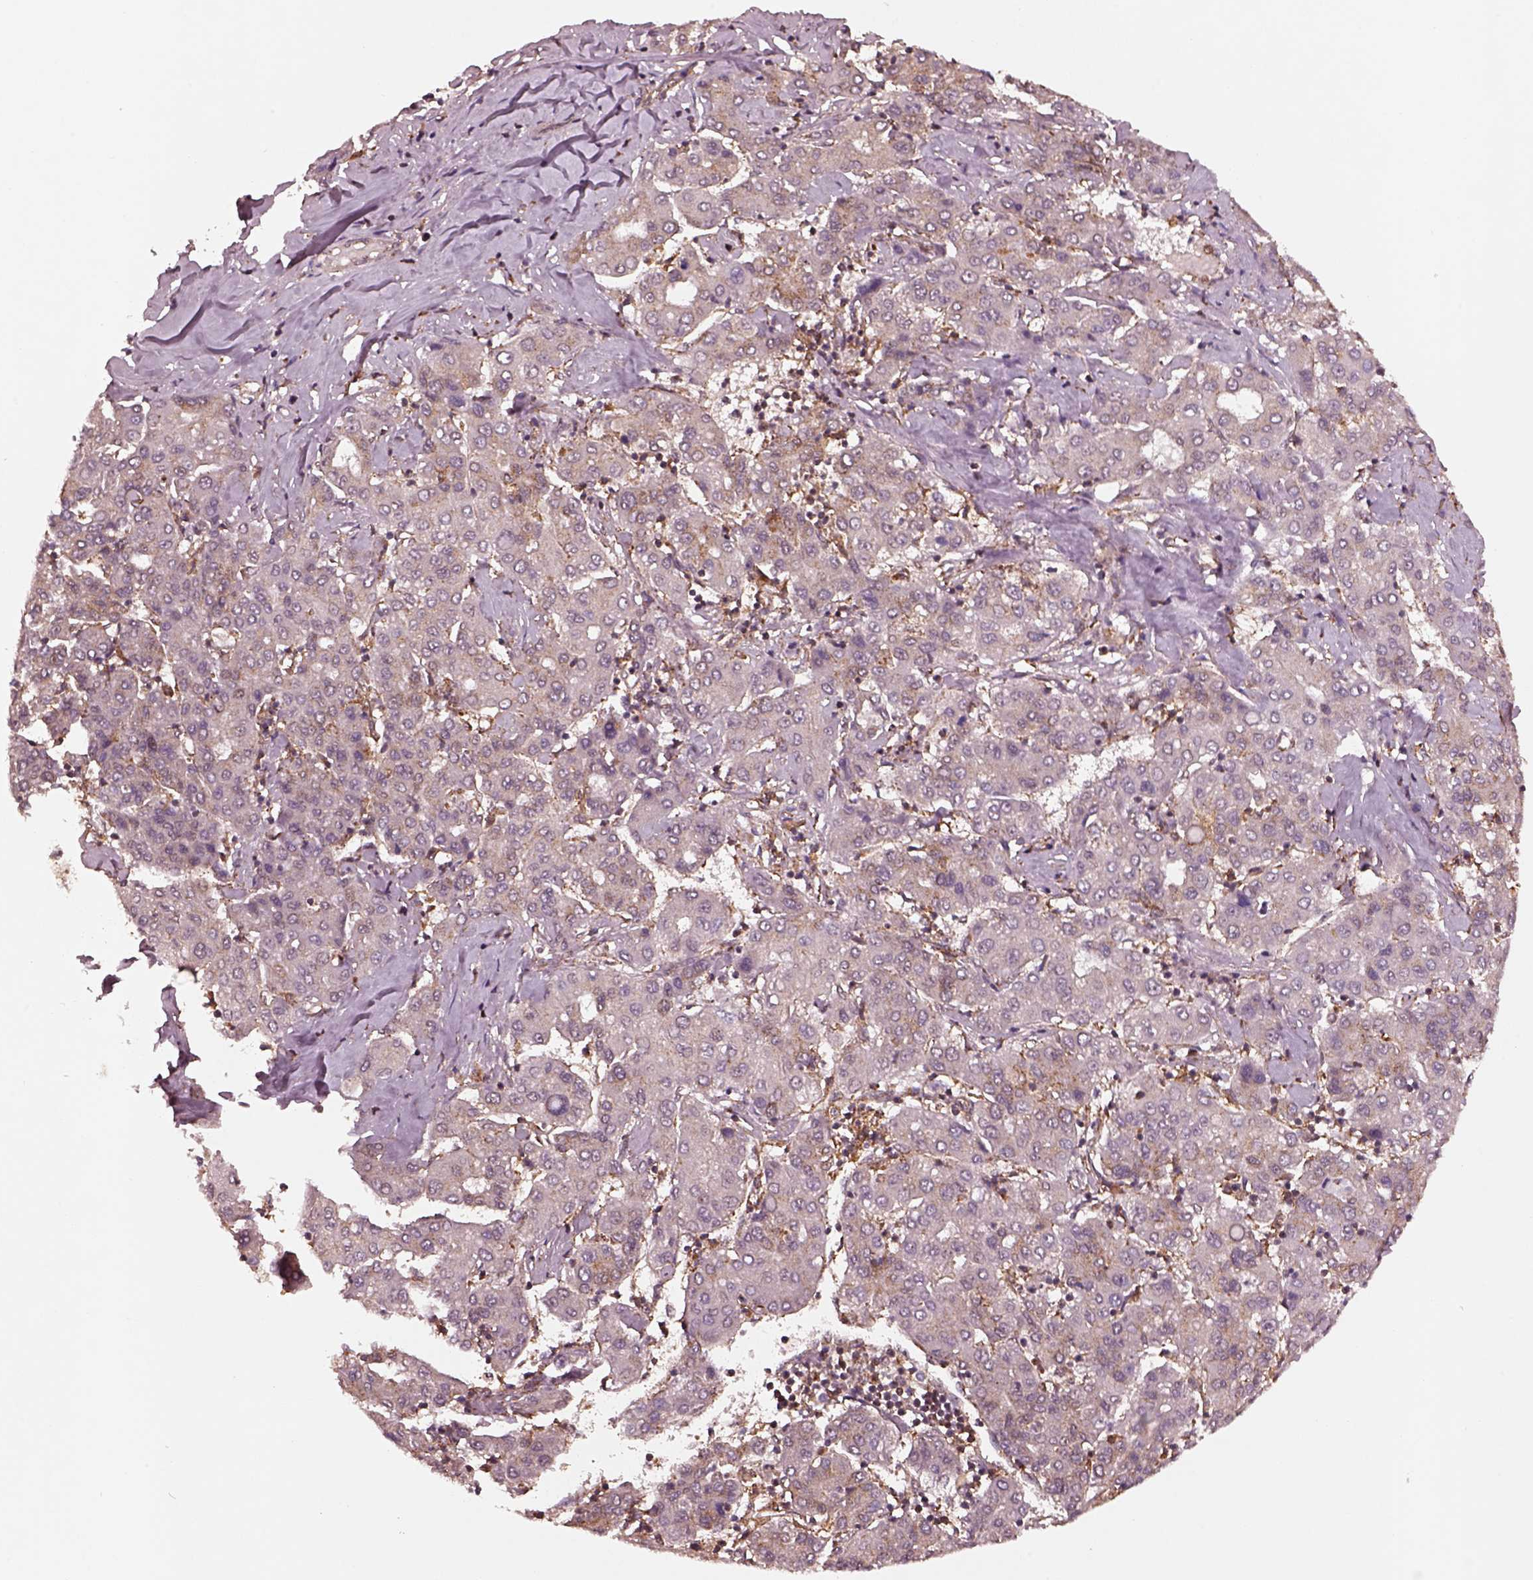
{"staining": {"intensity": "moderate", "quantity": "<25%", "location": "cytoplasmic/membranous"}, "tissue": "liver cancer", "cell_type": "Tumor cells", "image_type": "cancer", "snomed": [{"axis": "morphology", "description": "Carcinoma, Hepatocellular, NOS"}, {"axis": "topography", "description": "Liver"}], "caption": "There is low levels of moderate cytoplasmic/membranous positivity in tumor cells of liver cancer (hepatocellular carcinoma), as demonstrated by immunohistochemical staining (brown color).", "gene": "WASHC2A", "patient": {"sex": "male", "age": 65}}